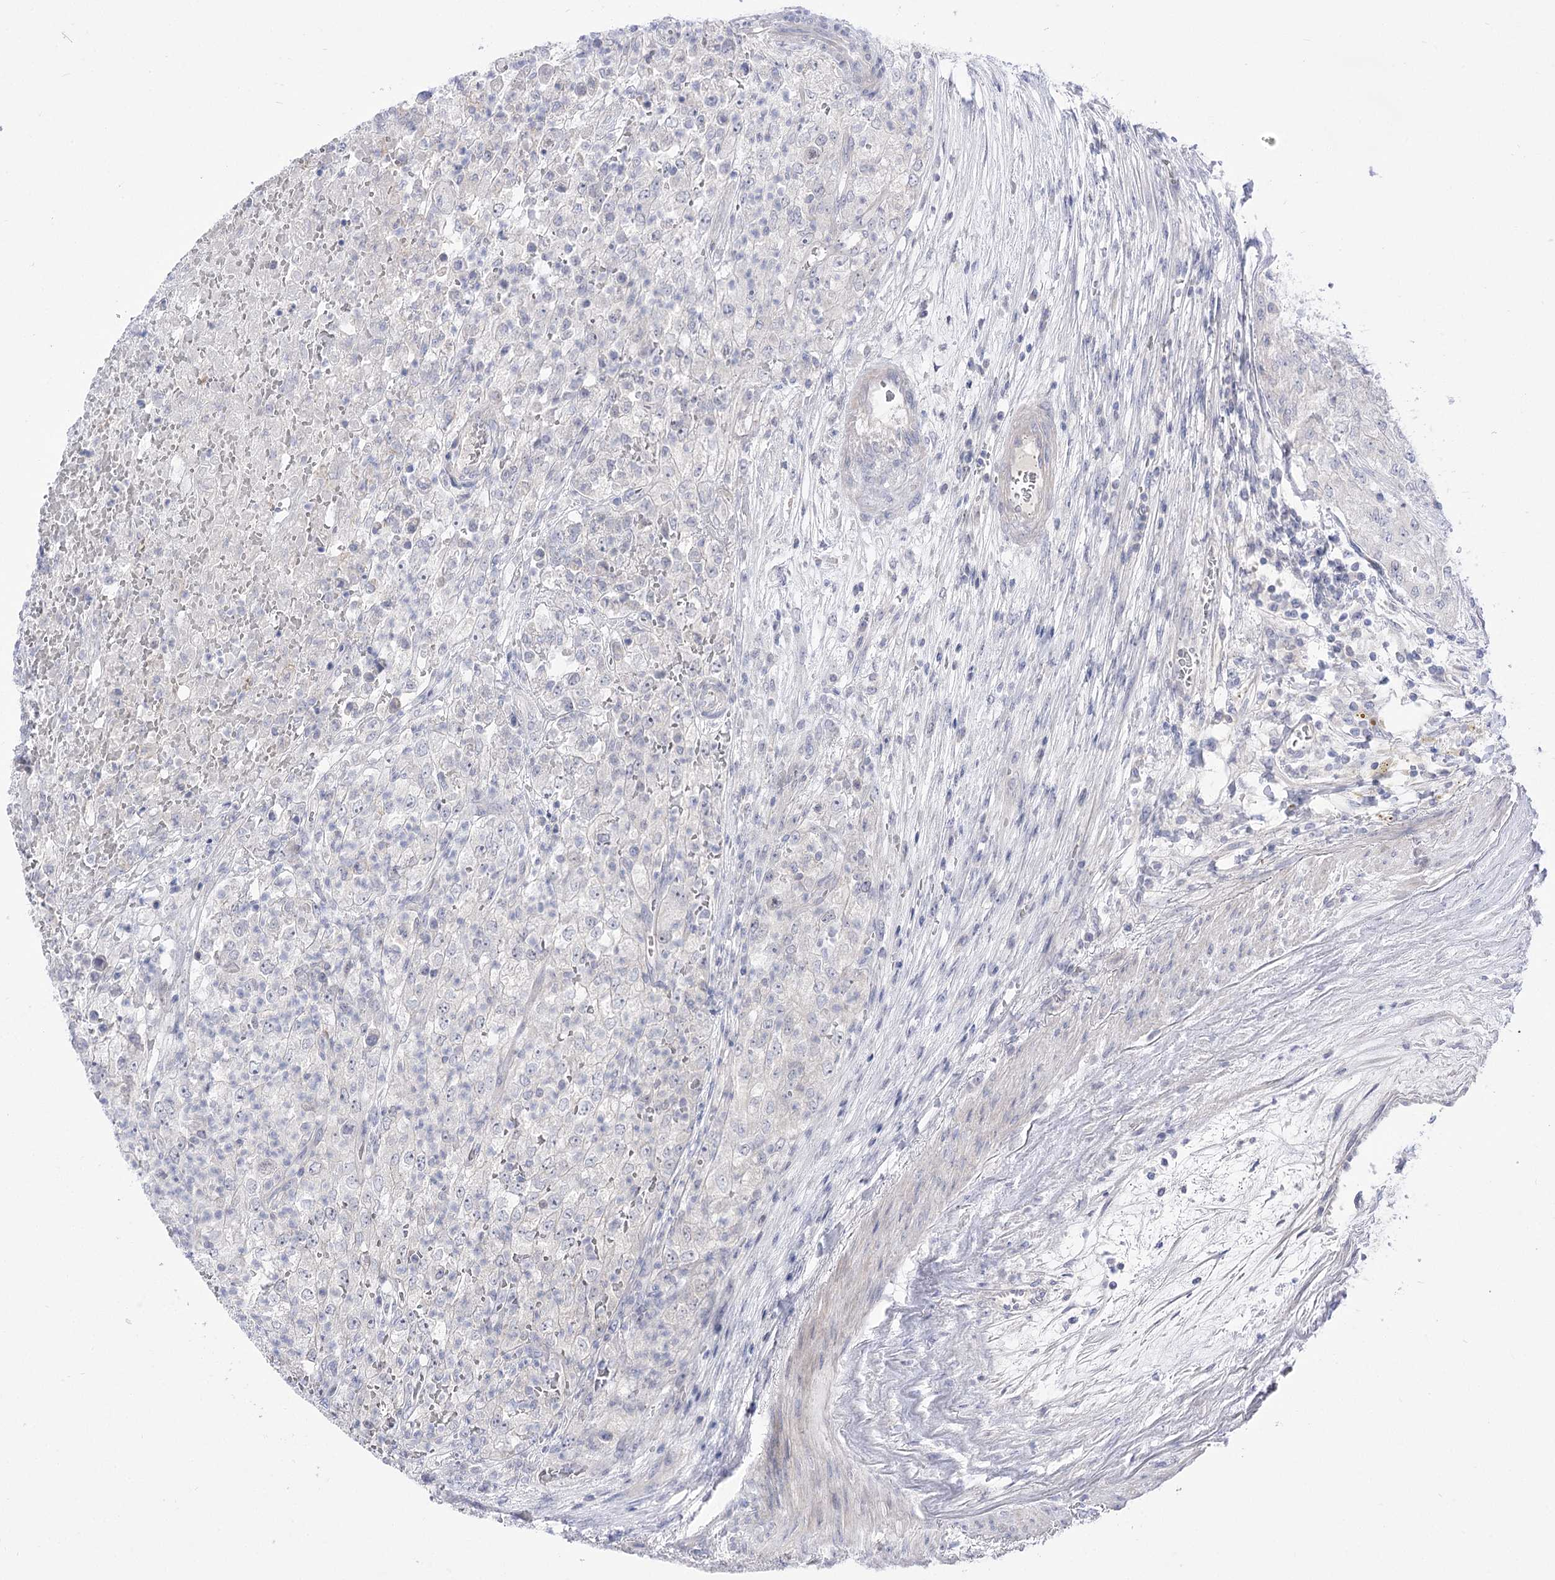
{"staining": {"intensity": "negative", "quantity": "none", "location": "none"}, "tissue": "renal cancer", "cell_type": "Tumor cells", "image_type": "cancer", "snomed": [{"axis": "morphology", "description": "Adenocarcinoma, NOS"}, {"axis": "topography", "description": "Kidney"}], "caption": "The histopathology image reveals no staining of tumor cells in renal adenocarcinoma. (Brightfield microscopy of DAB immunohistochemistry (IHC) at high magnification).", "gene": "HELT", "patient": {"sex": "female", "age": 54}}